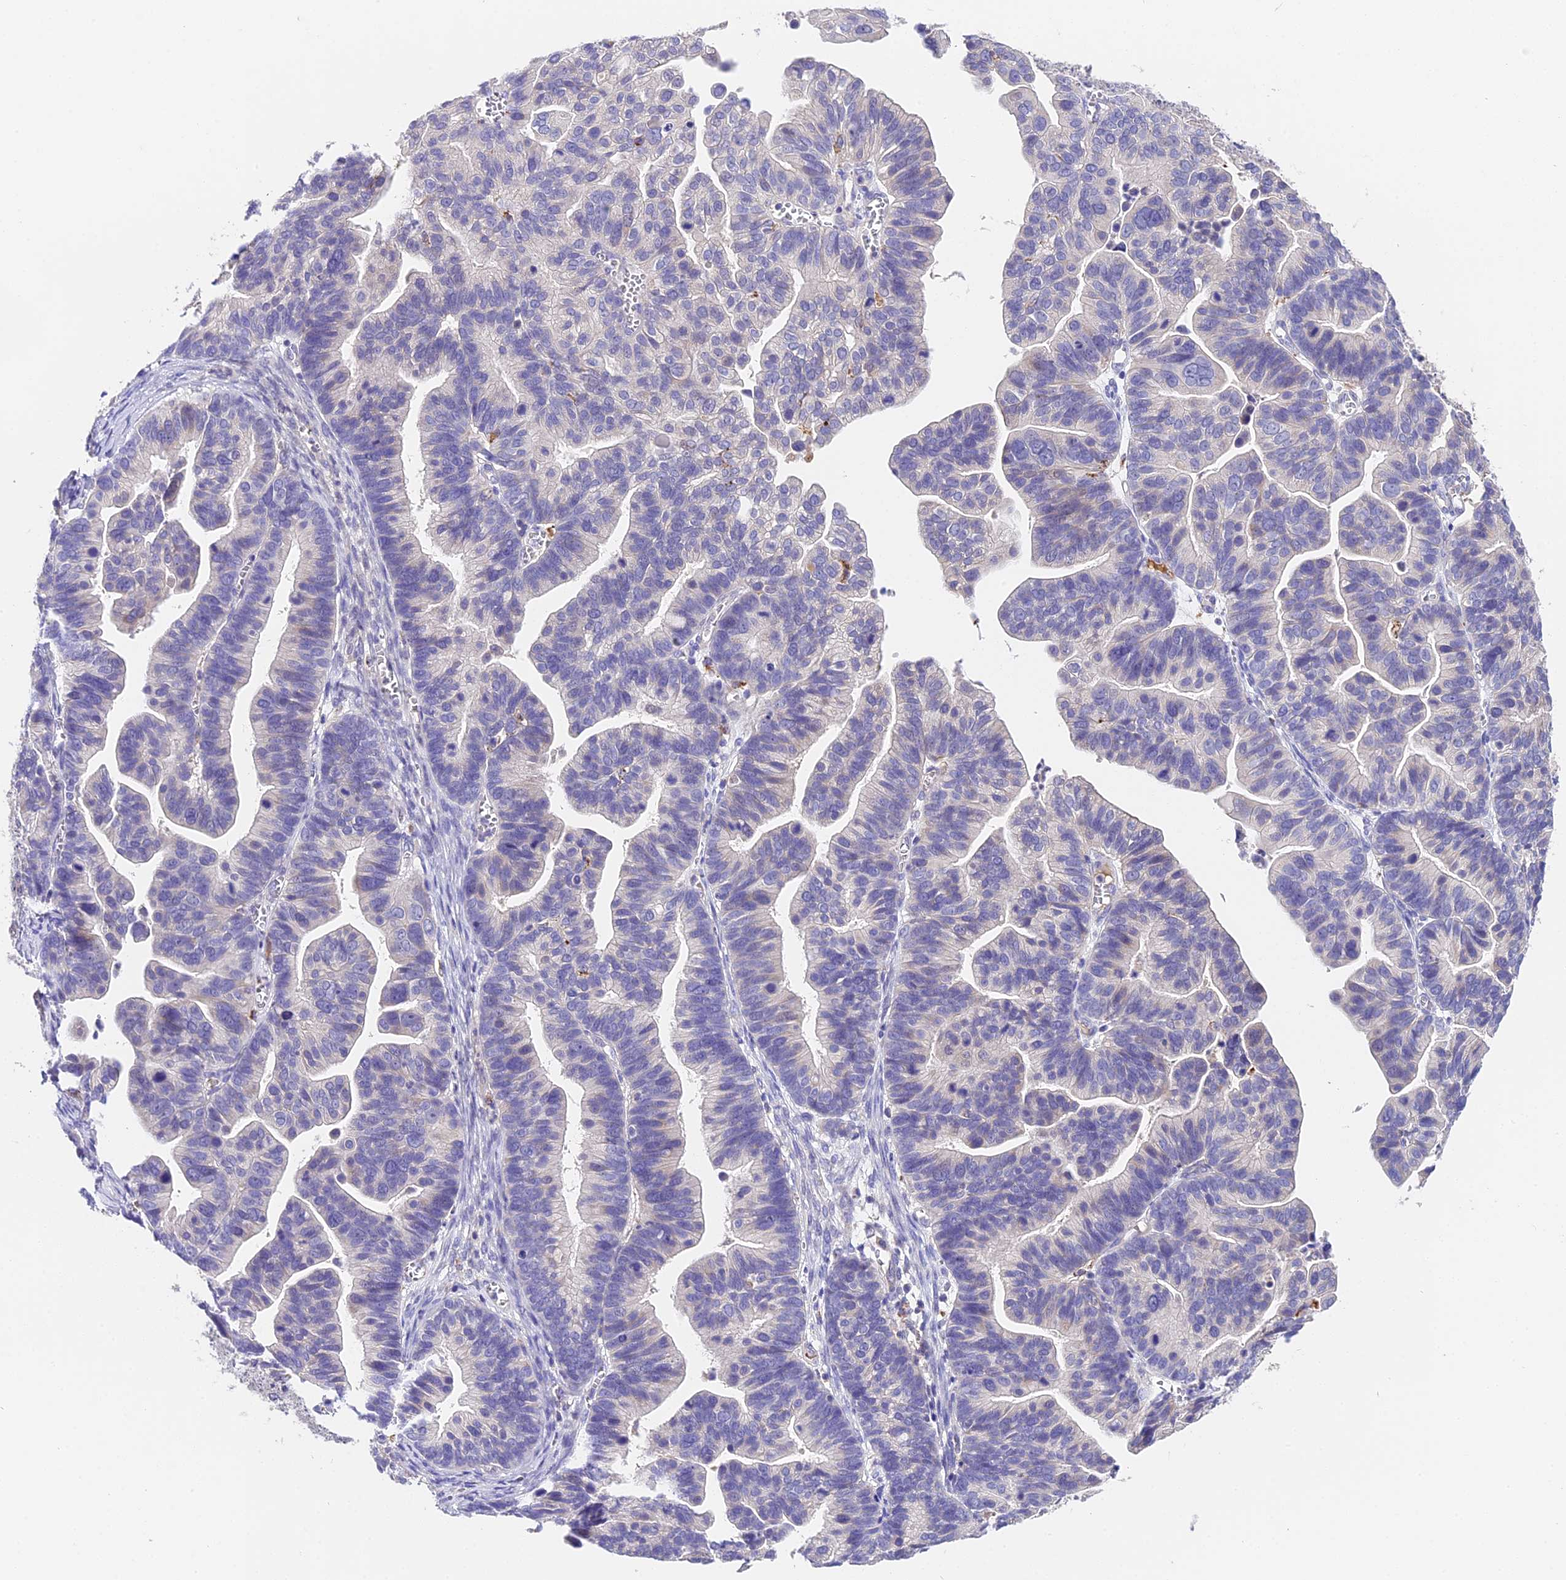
{"staining": {"intensity": "negative", "quantity": "none", "location": "none"}, "tissue": "ovarian cancer", "cell_type": "Tumor cells", "image_type": "cancer", "snomed": [{"axis": "morphology", "description": "Cystadenocarcinoma, serous, NOS"}, {"axis": "topography", "description": "Ovary"}], "caption": "Ovarian cancer was stained to show a protein in brown. There is no significant staining in tumor cells.", "gene": "LYPD6", "patient": {"sex": "female", "age": 56}}